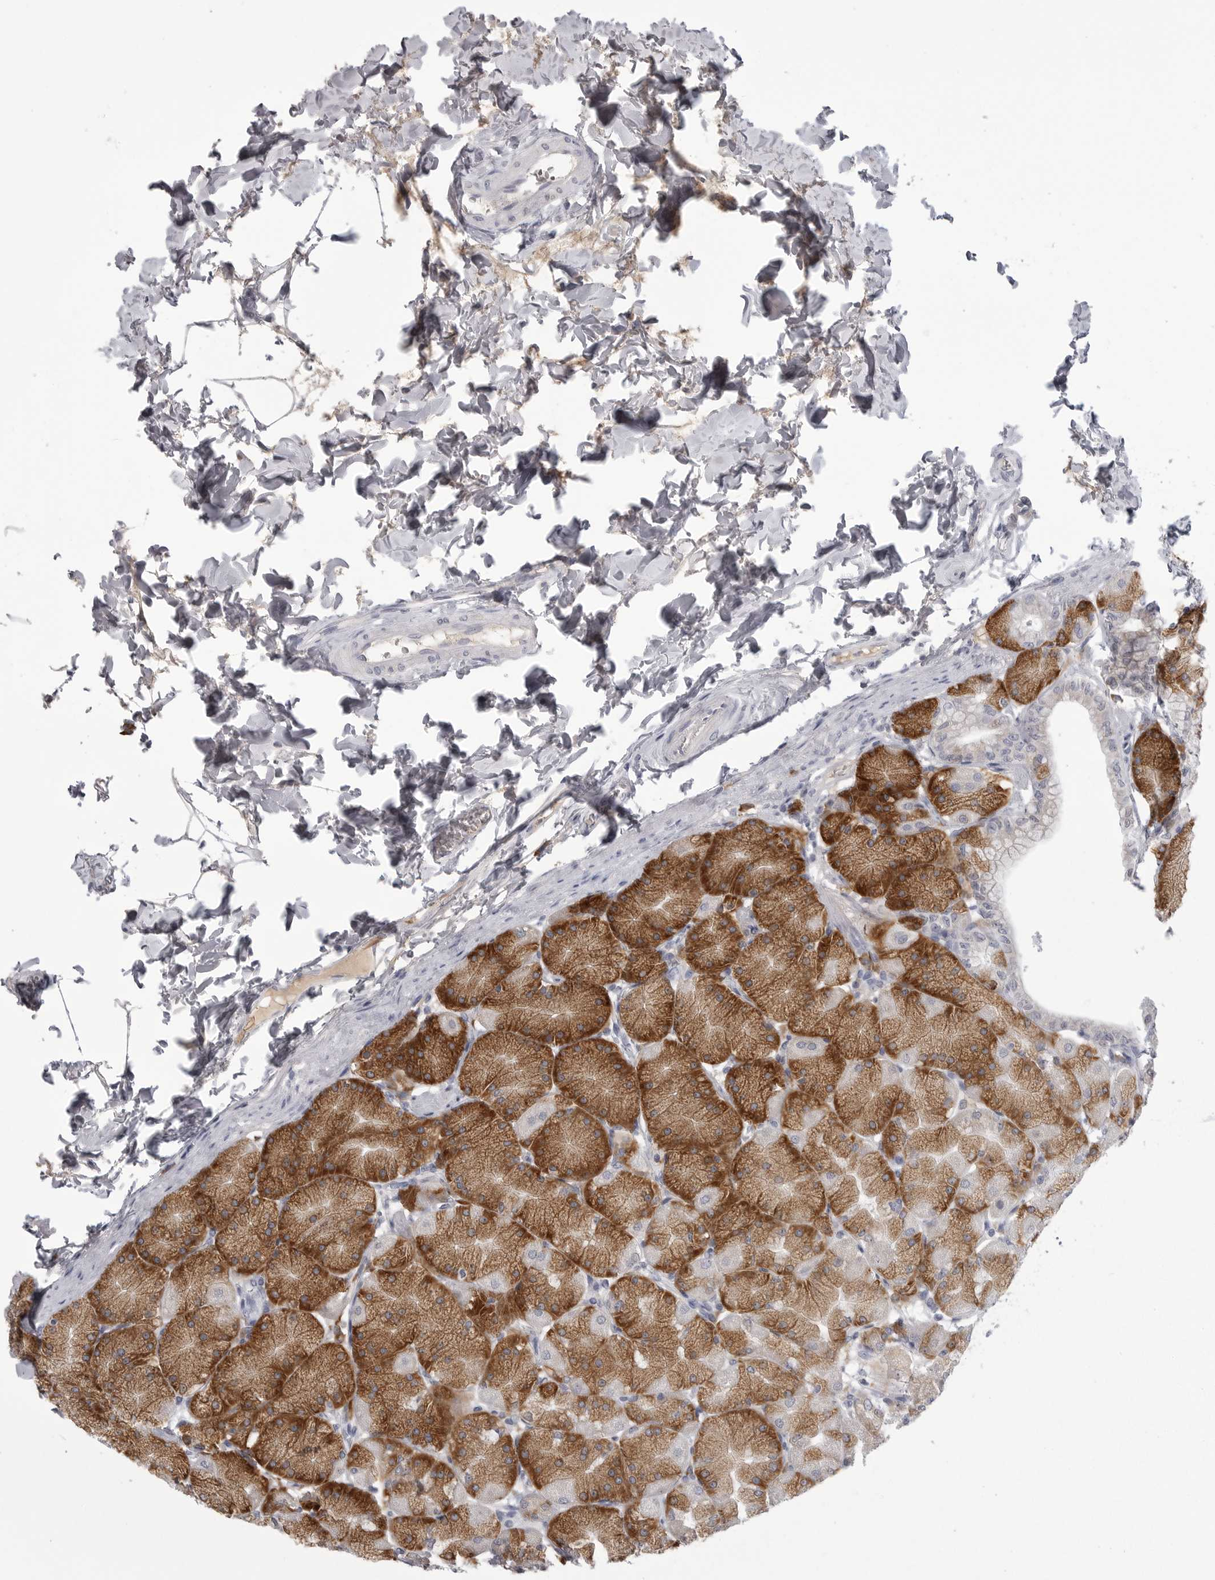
{"staining": {"intensity": "strong", "quantity": "25%-75%", "location": "cytoplasmic/membranous"}, "tissue": "stomach", "cell_type": "Glandular cells", "image_type": "normal", "snomed": [{"axis": "morphology", "description": "Normal tissue, NOS"}, {"axis": "topography", "description": "Stomach, upper"}], "caption": "Protein analysis of unremarkable stomach demonstrates strong cytoplasmic/membranous expression in approximately 25%-75% of glandular cells. (brown staining indicates protein expression, while blue staining denotes nuclei).", "gene": "FKBP2", "patient": {"sex": "female", "age": 56}}